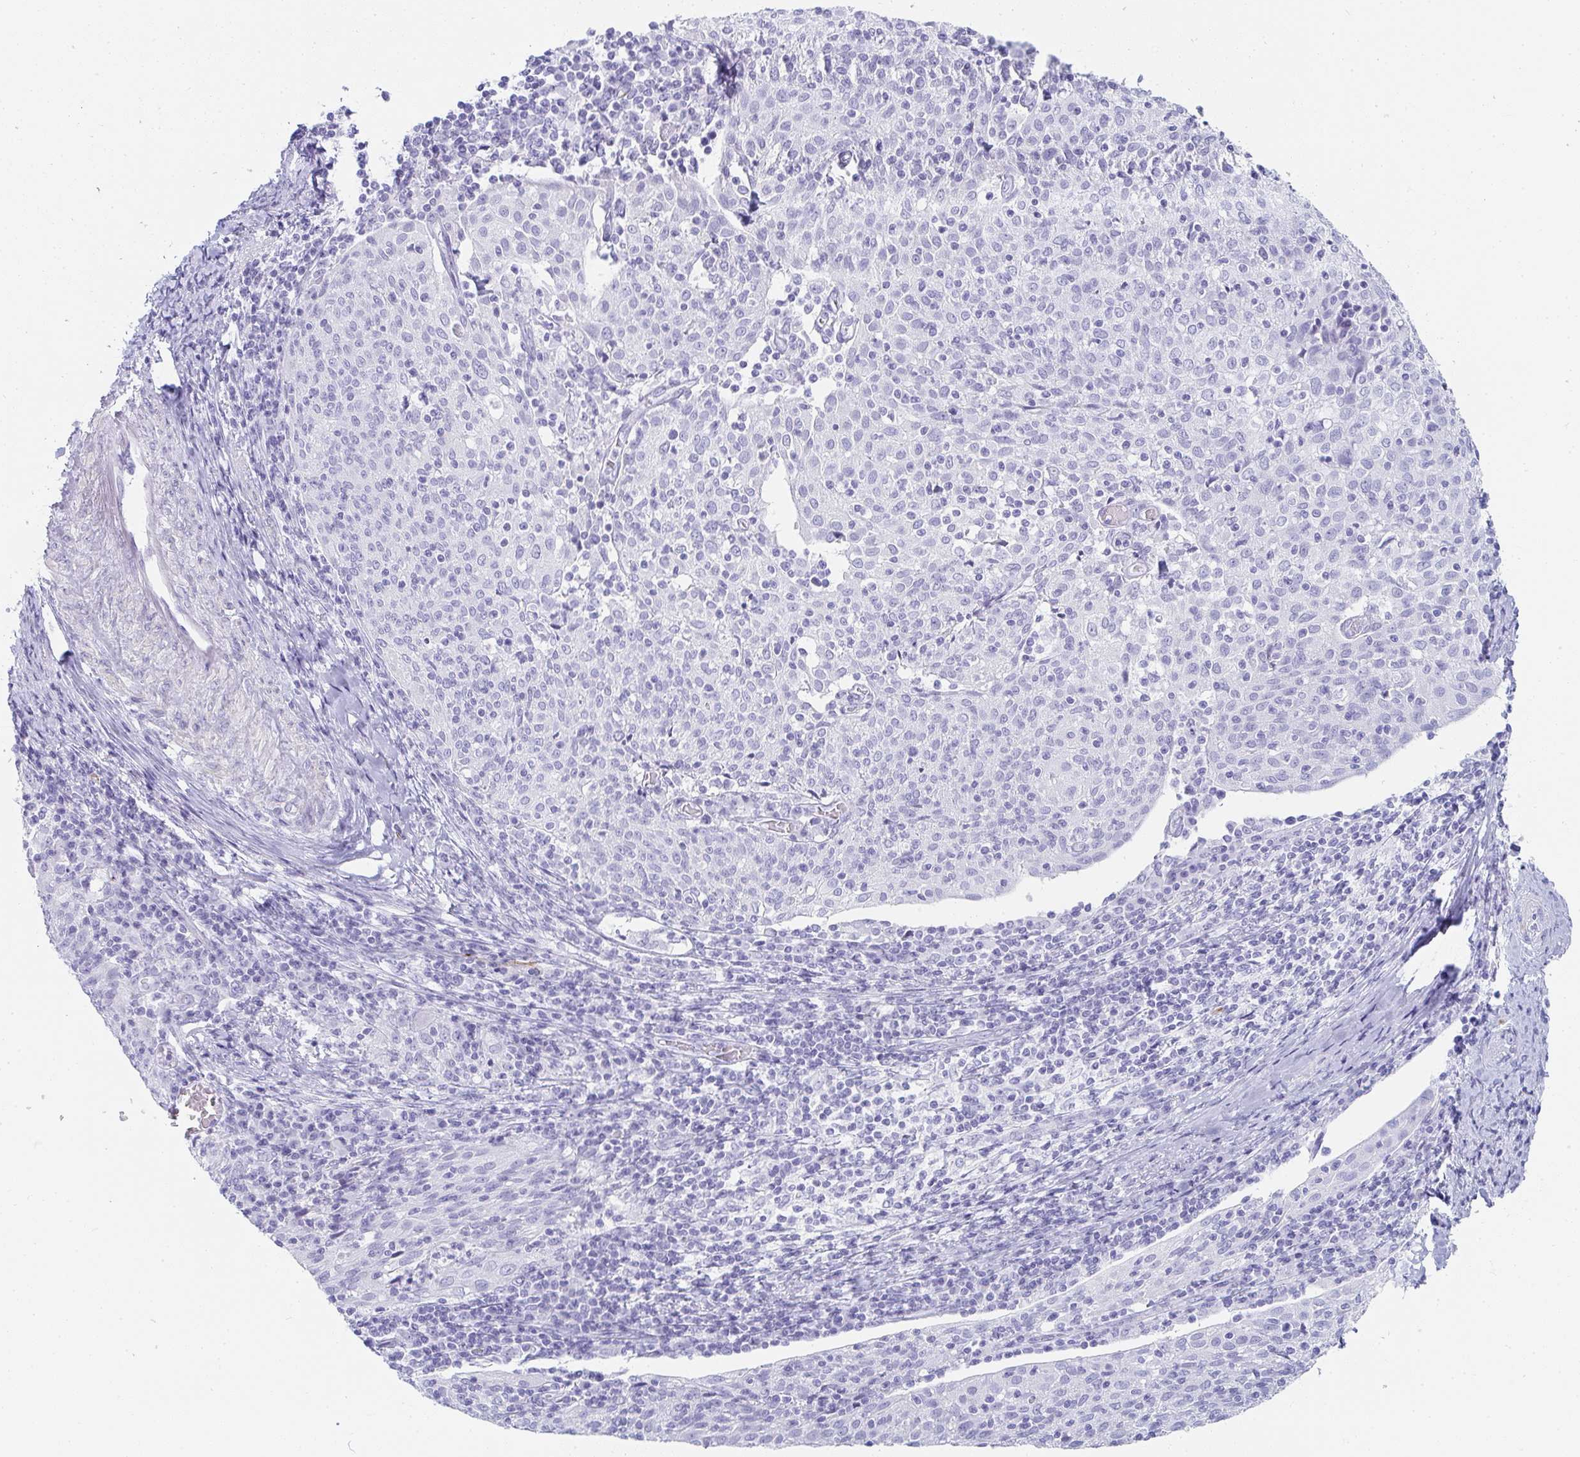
{"staining": {"intensity": "negative", "quantity": "none", "location": "none"}, "tissue": "cervical cancer", "cell_type": "Tumor cells", "image_type": "cancer", "snomed": [{"axis": "morphology", "description": "Squamous cell carcinoma, NOS"}, {"axis": "topography", "description": "Cervix"}], "caption": "High magnification brightfield microscopy of cervical squamous cell carcinoma stained with DAB (brown) and counterstained with hematoxylin (blue): tumor cells show no significant expression. (Stains: DAB immunohistochemistry (IHC) with hematoxylin counter stain, Microscopy: brightfield microscopy at high magnification).", "gene": "PRND", "patient": {"sex": "female", "age": 52}}